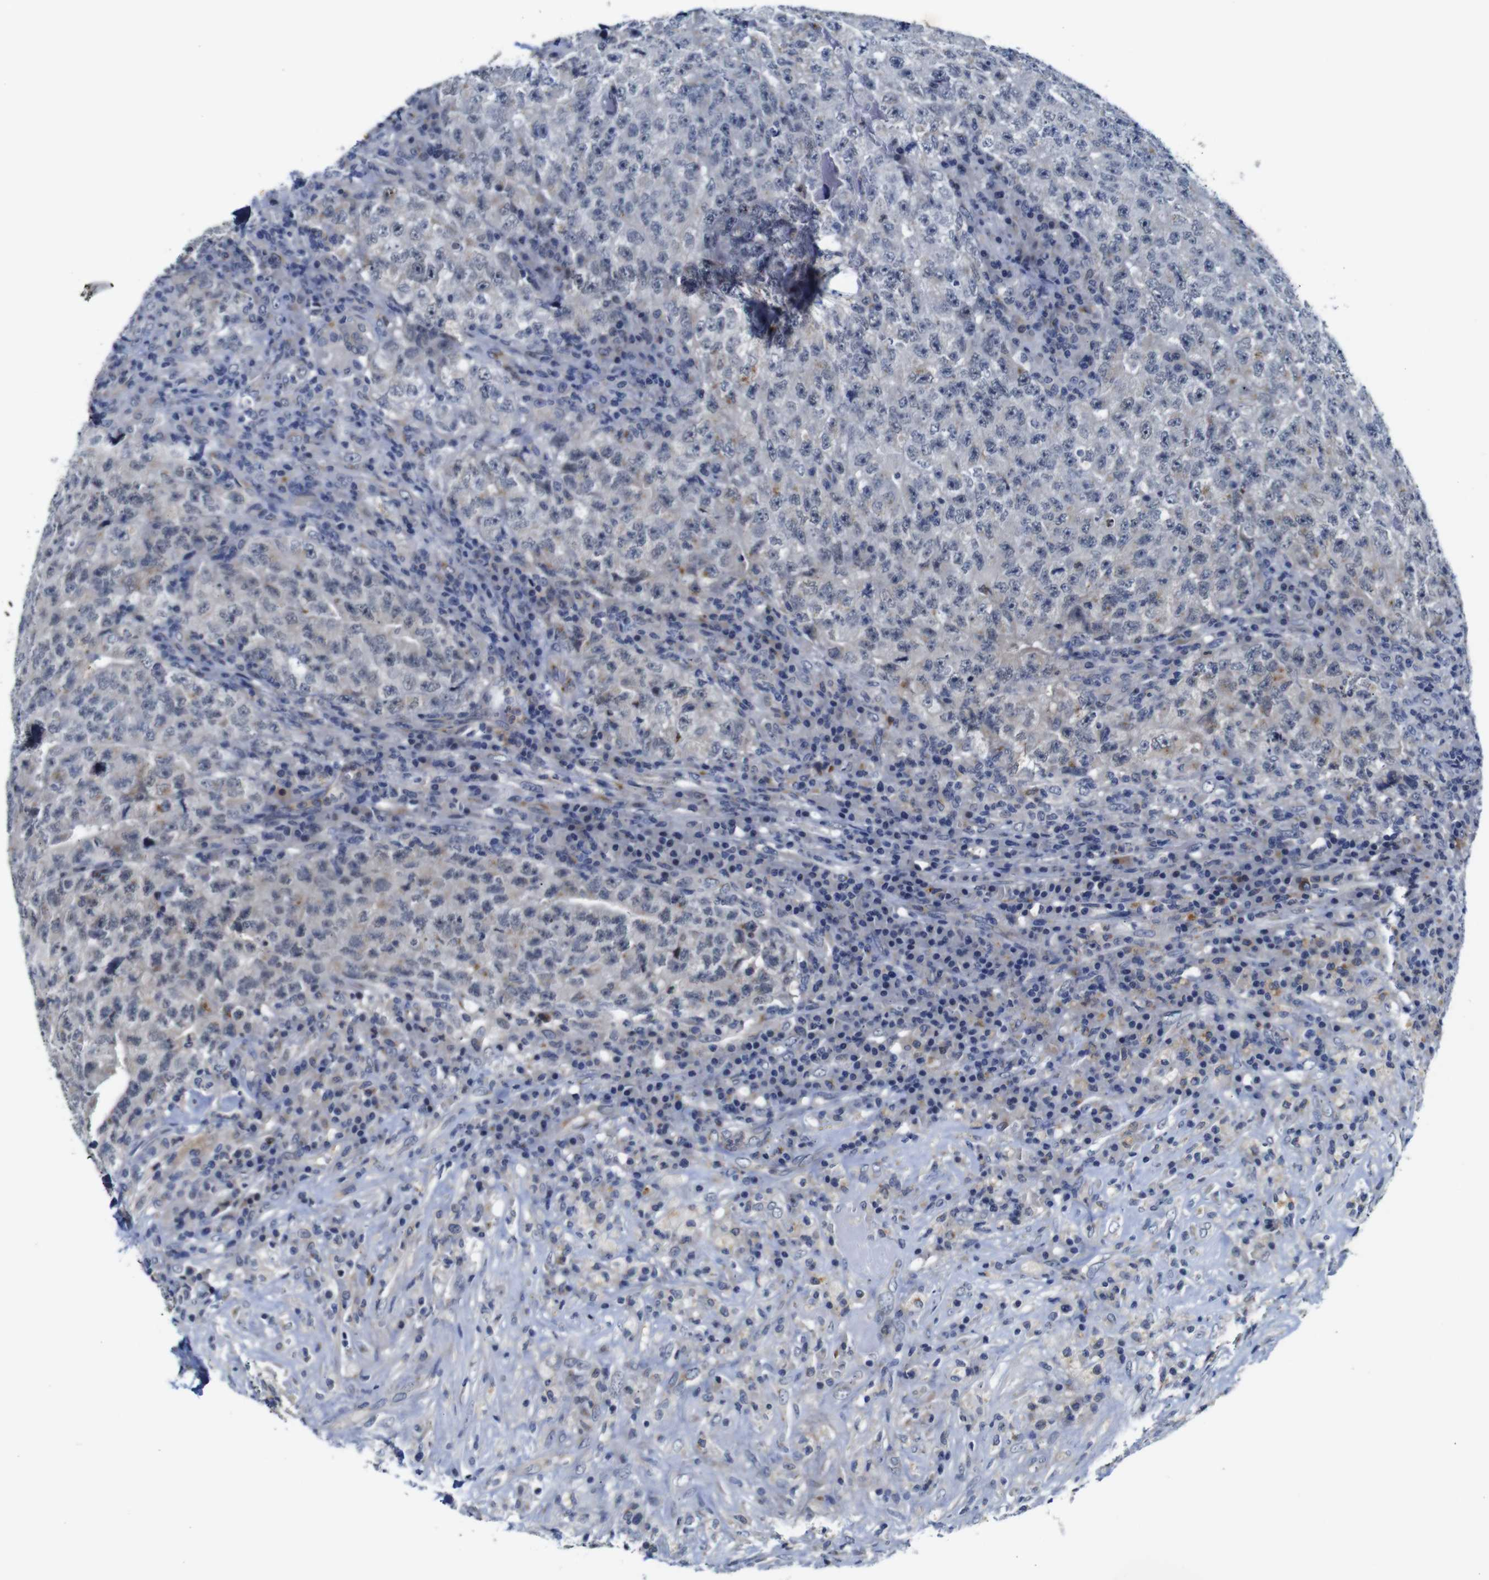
{"staining": {"intensity": "weak", "quantity": "<25%", "location": "cytoplasmic/membranous"}, "tissue": "testis cancer", "cell_type": "Tumor cells", "image_type": "cancer", "snomed": [{"axis": "morphology", "description": "Necrosis, NOS"}, {"axis": "morphology", "description": "Carcinoma, Embryonal, NOS"}, {"axis": "topography", "description": "Testis"}], "caption": "Histopathology image shows no protein positivity in tumor cells of testis cancer tissue.", "gene": "FURIN", "patient": {"sex": "male", "age": 19}}